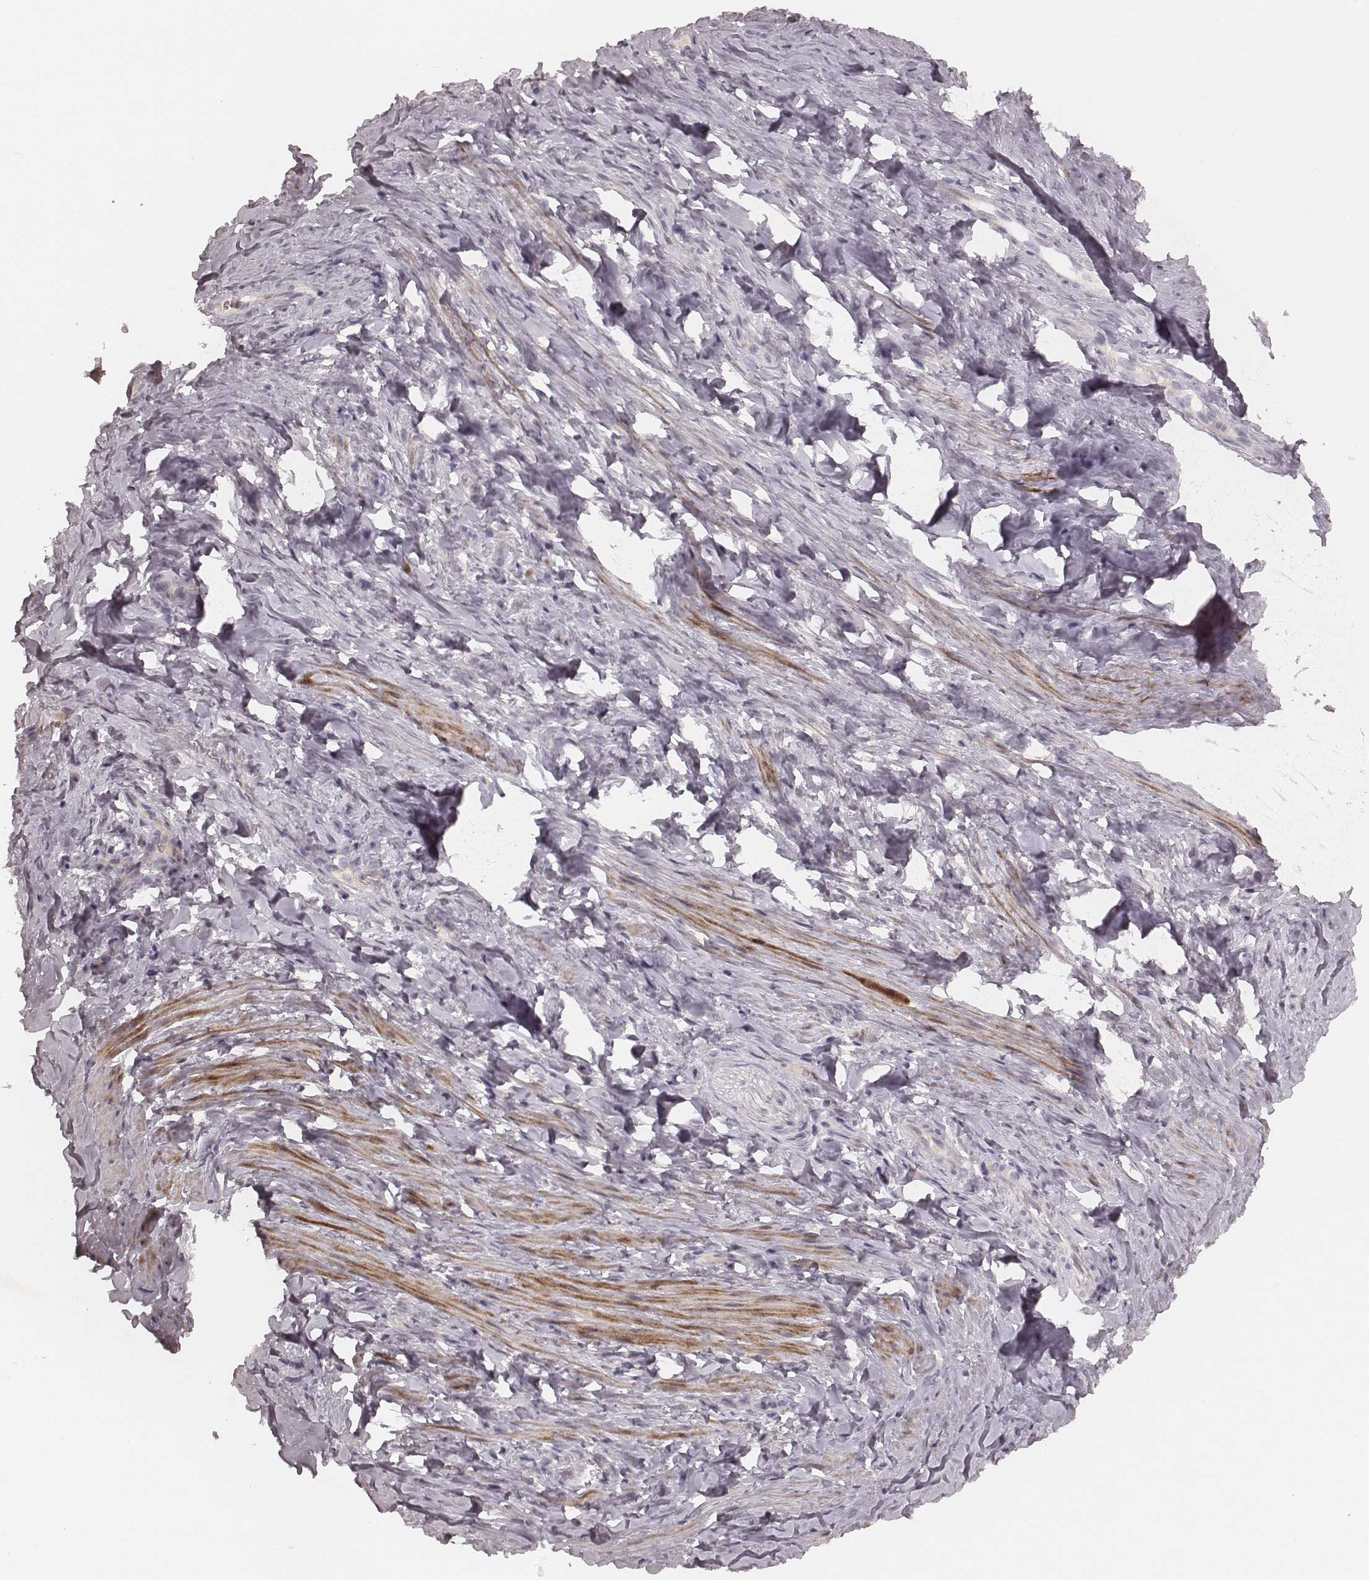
{"staining": {"intensity": "negative", "quantity": "none", "location": "none"}, "tissue": "vagina", "cell_type": "Squamous epithelial cells", "image_type": "normal", "snomed": [{"axis": "morphology", "description": "Normal tissue, NOS"}, {"axis": "topography", "description": "Vagina"}], "caption": "Immunohistochemistry of normal human vagina reveals no expression in squamous epithelial cells.", "gene": "FAM13B", "patient": {"sex": "female", "age": 45}}